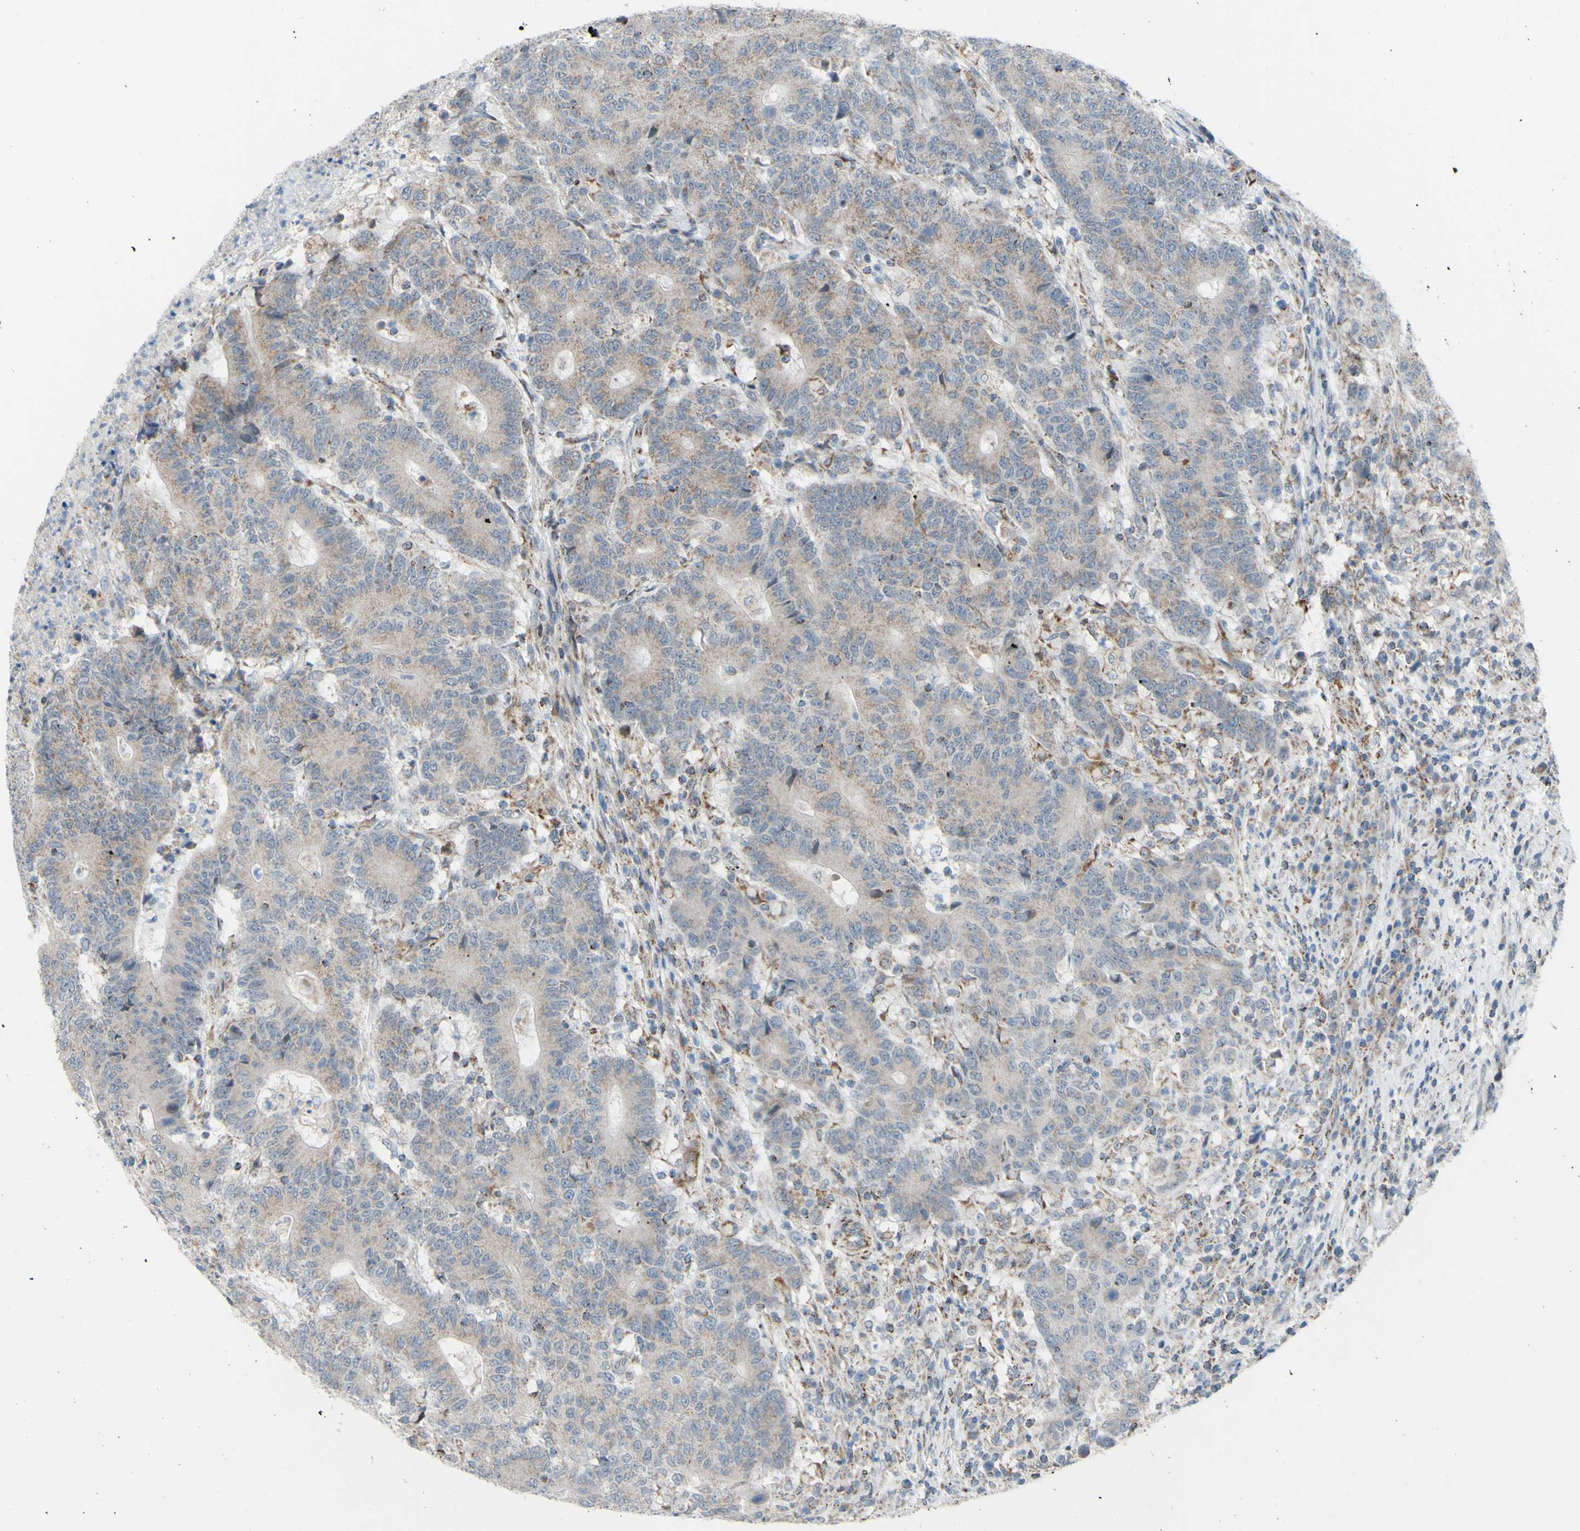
{"staining": {"intensity": "weak", "quantity": "25%-75%", "location": "cytoplasmic/membranous"}, "tissue": "colorectal cancer", "cell_type": "Tumor cells", "image_type": "cancer", "snomed": [{"axis": "morphology", "description": "Normal tissue, NOS"}, {"axis": "morphology", "description": "Adenocarcinoma, NOS"}, {"axis": "topography", "description": "Colon"}], "caption": "The immunohistochemical stain shows weak cytoplasmic/membranous positivity in tumor cells of colorectal cancer (adenocarcinoma) tissue. (DAB (3,3'-diaminobenzidine) = brown stain, brightfield microscopy at high magnification).", "gene": "GLT8D1", "patient": {"sex": "female", "age": 75}}